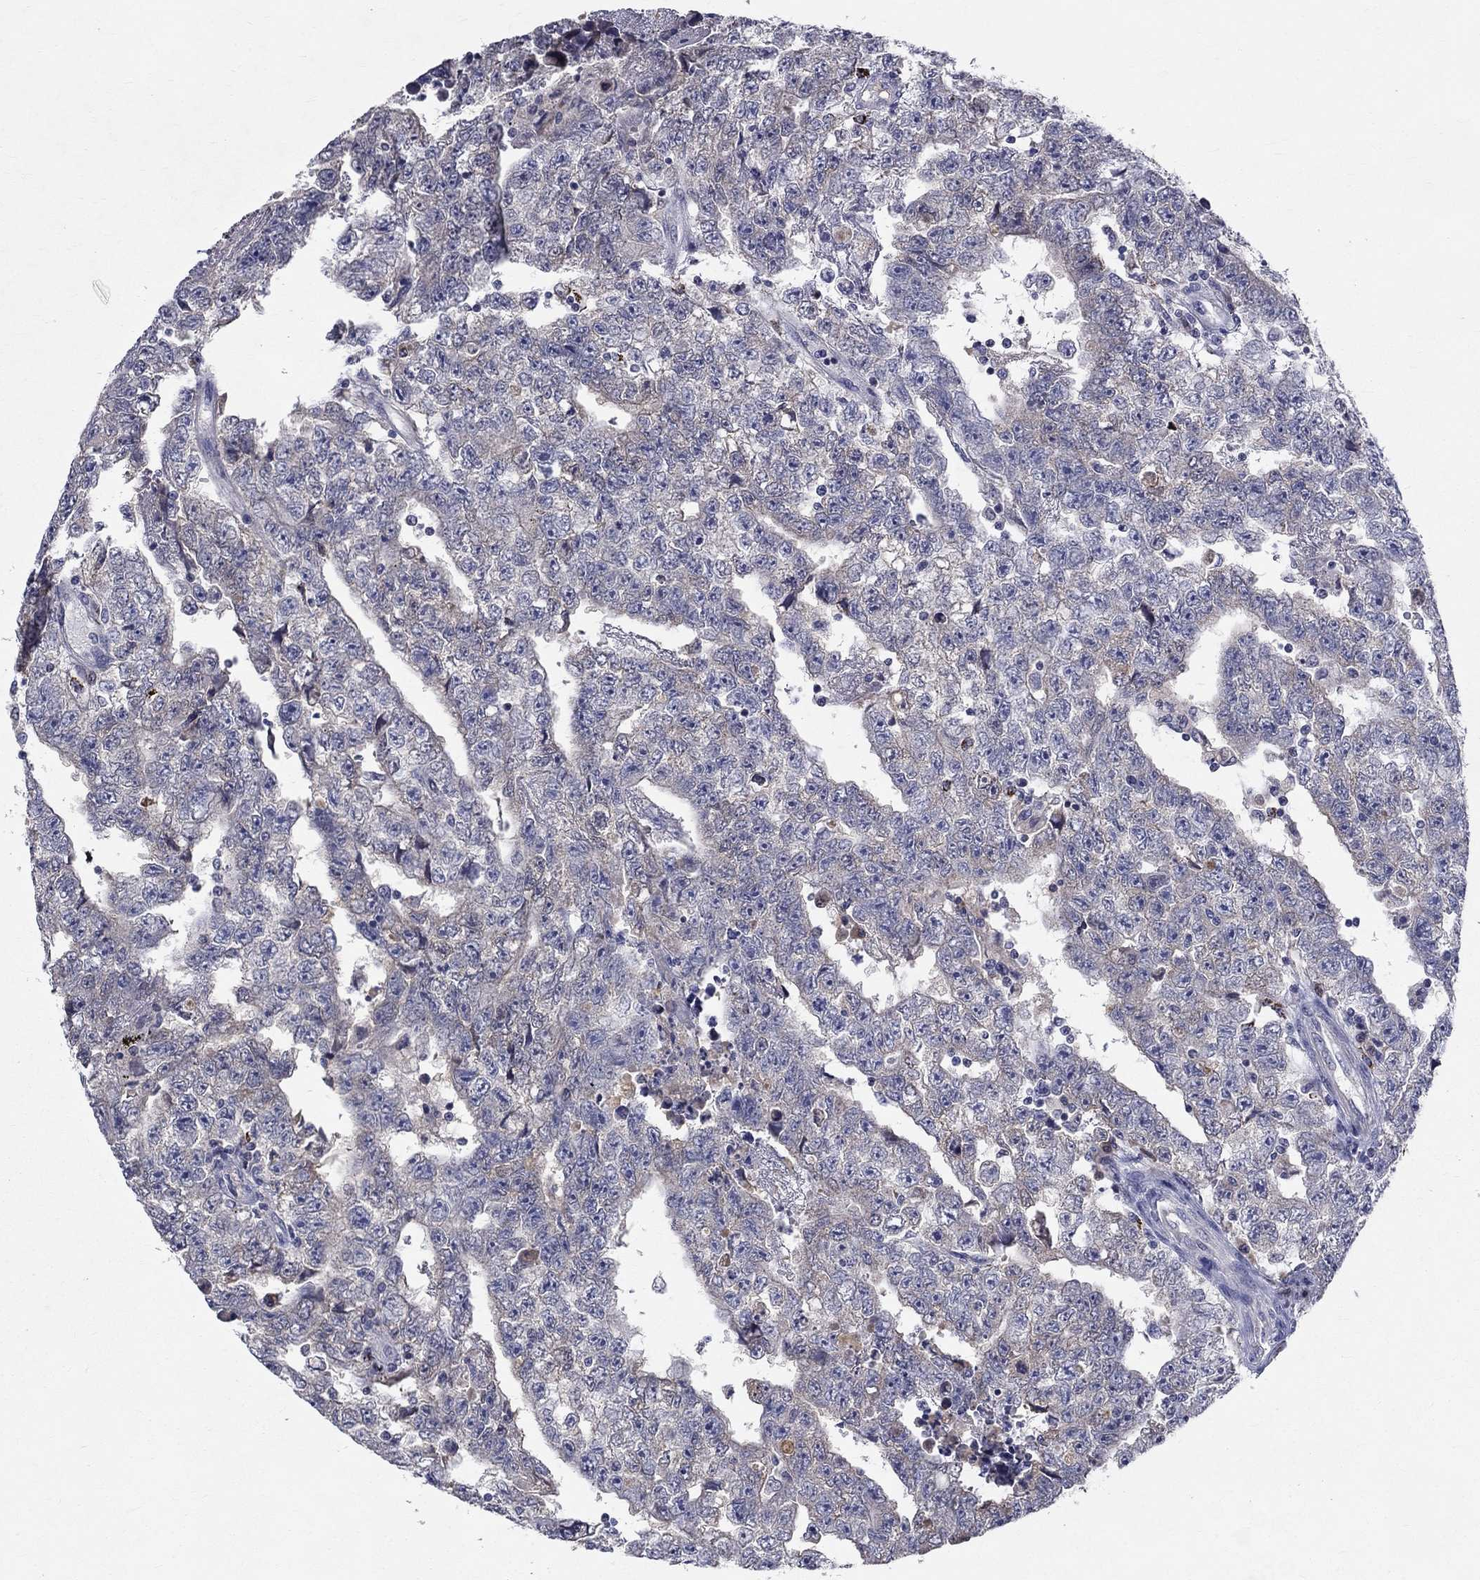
{"staining": {"intensity": "negative", "quantity": "none", "location": "none"}, "tissue": "testis cancer", "cell_type": "Tumor cells", "image_type": "cancer", "snomed": [{"axis": "morphology", "description": "Carcinoma, Embryonal, NOS"}, {"axis": "topography", "description": "Testis"}], "caption": "Protein analysis of embryonal carcinoma (testis) reveals no significant staining in tumor cells.", "gene": "SLC4A10", "patient": {"sex": "male", "age": 25}}